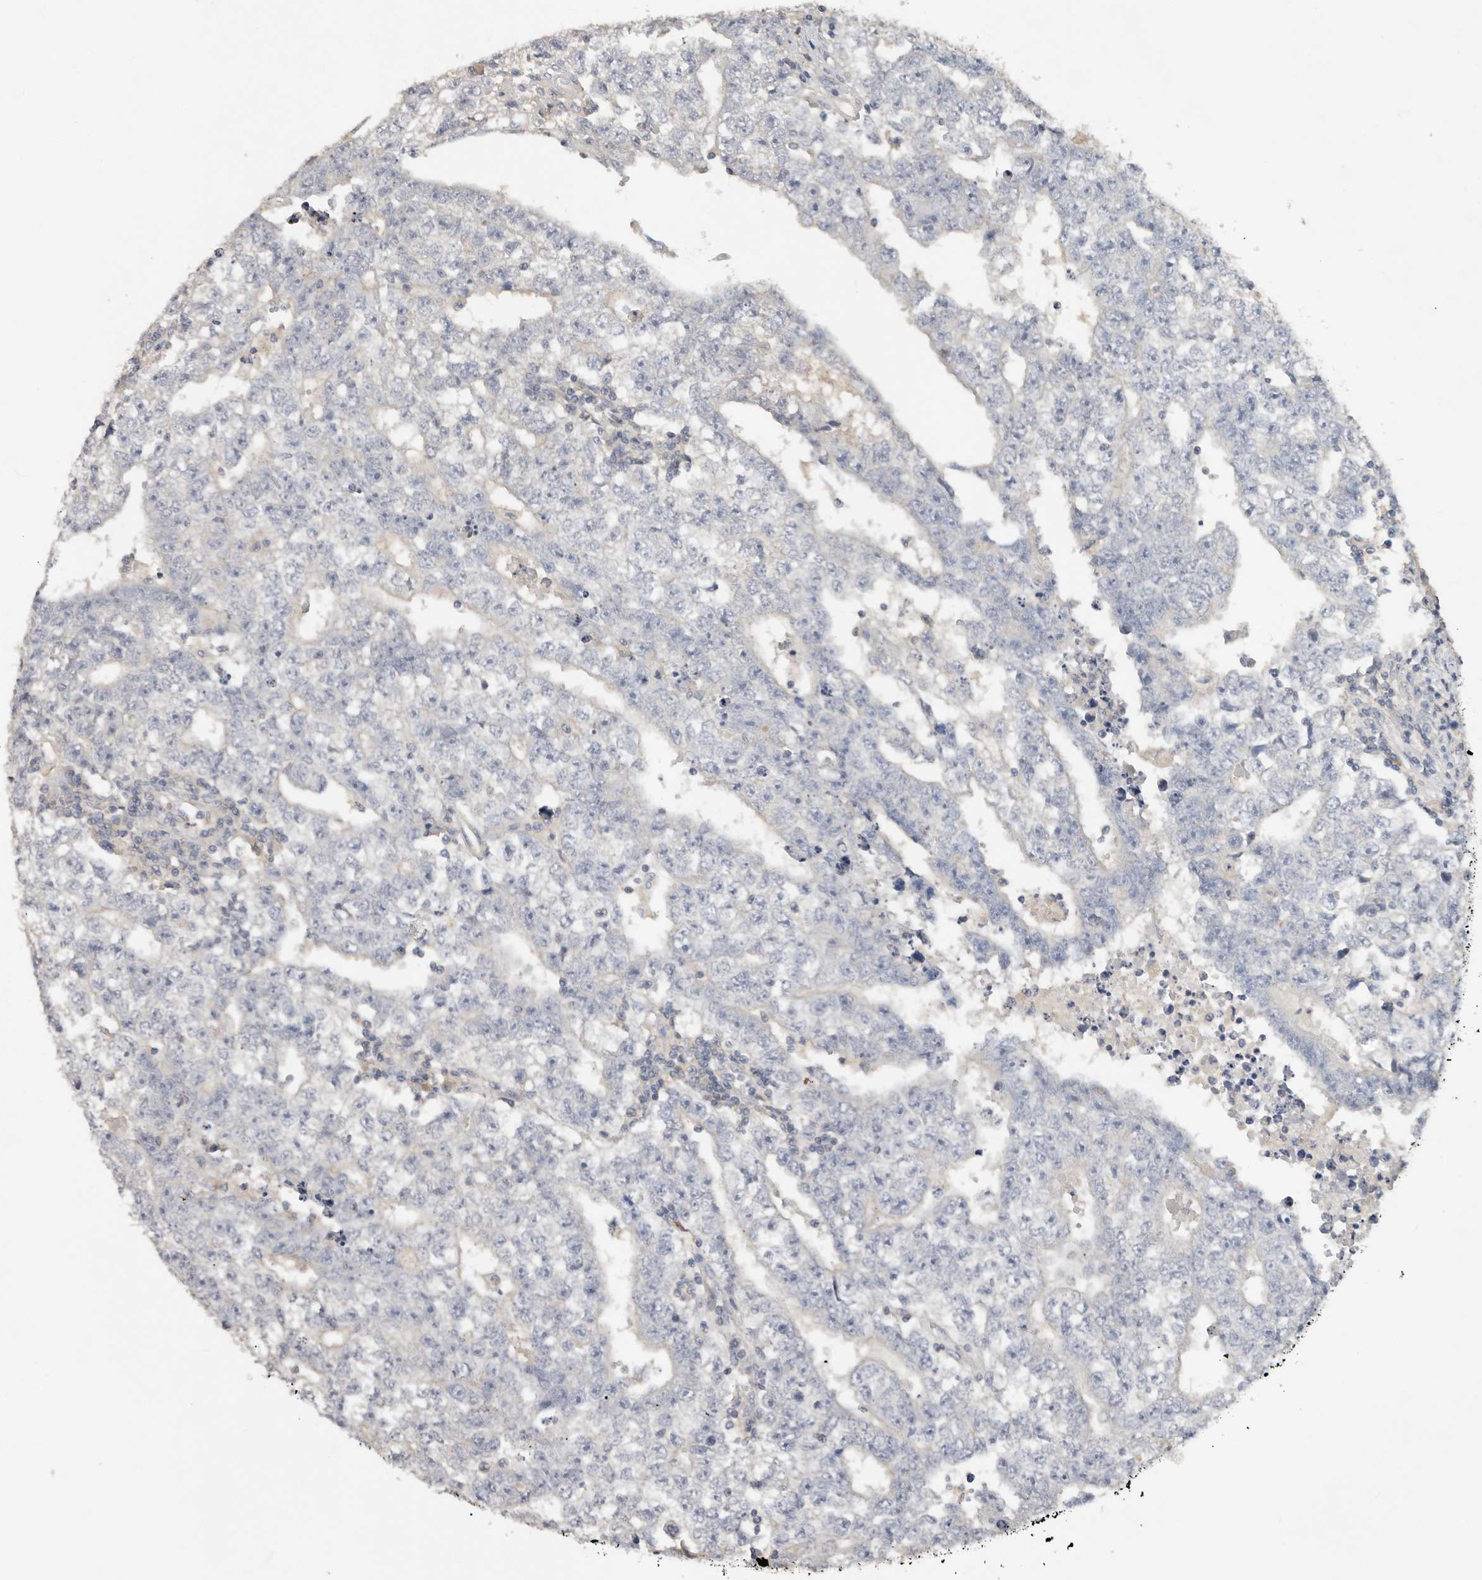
{"staining": {"intensity": "negative", "quantity": "none", "location": "none"}, "tissue": "testis cancer", "cell_type": "Tumor cells", "image_type": "cancer", "snomed": [{"axis": "morphology", "description": "Carcinoma, Embryonal, NOS"}, {"axis": "topography", "description": "Testis"}], "caption": "Protein analysis of testis cancer (embryonal carcinoma) shows no significant expression in tumor cells. The staining was performed using DAB (3,3'-diaminobenzidine) to visualize the protein expression in brown, while the nuclei were stained in blue with hematoxylin (Magnification: 20x).", "gene": "WDTC1", "patient": {"sex": "male", "age": 25}}